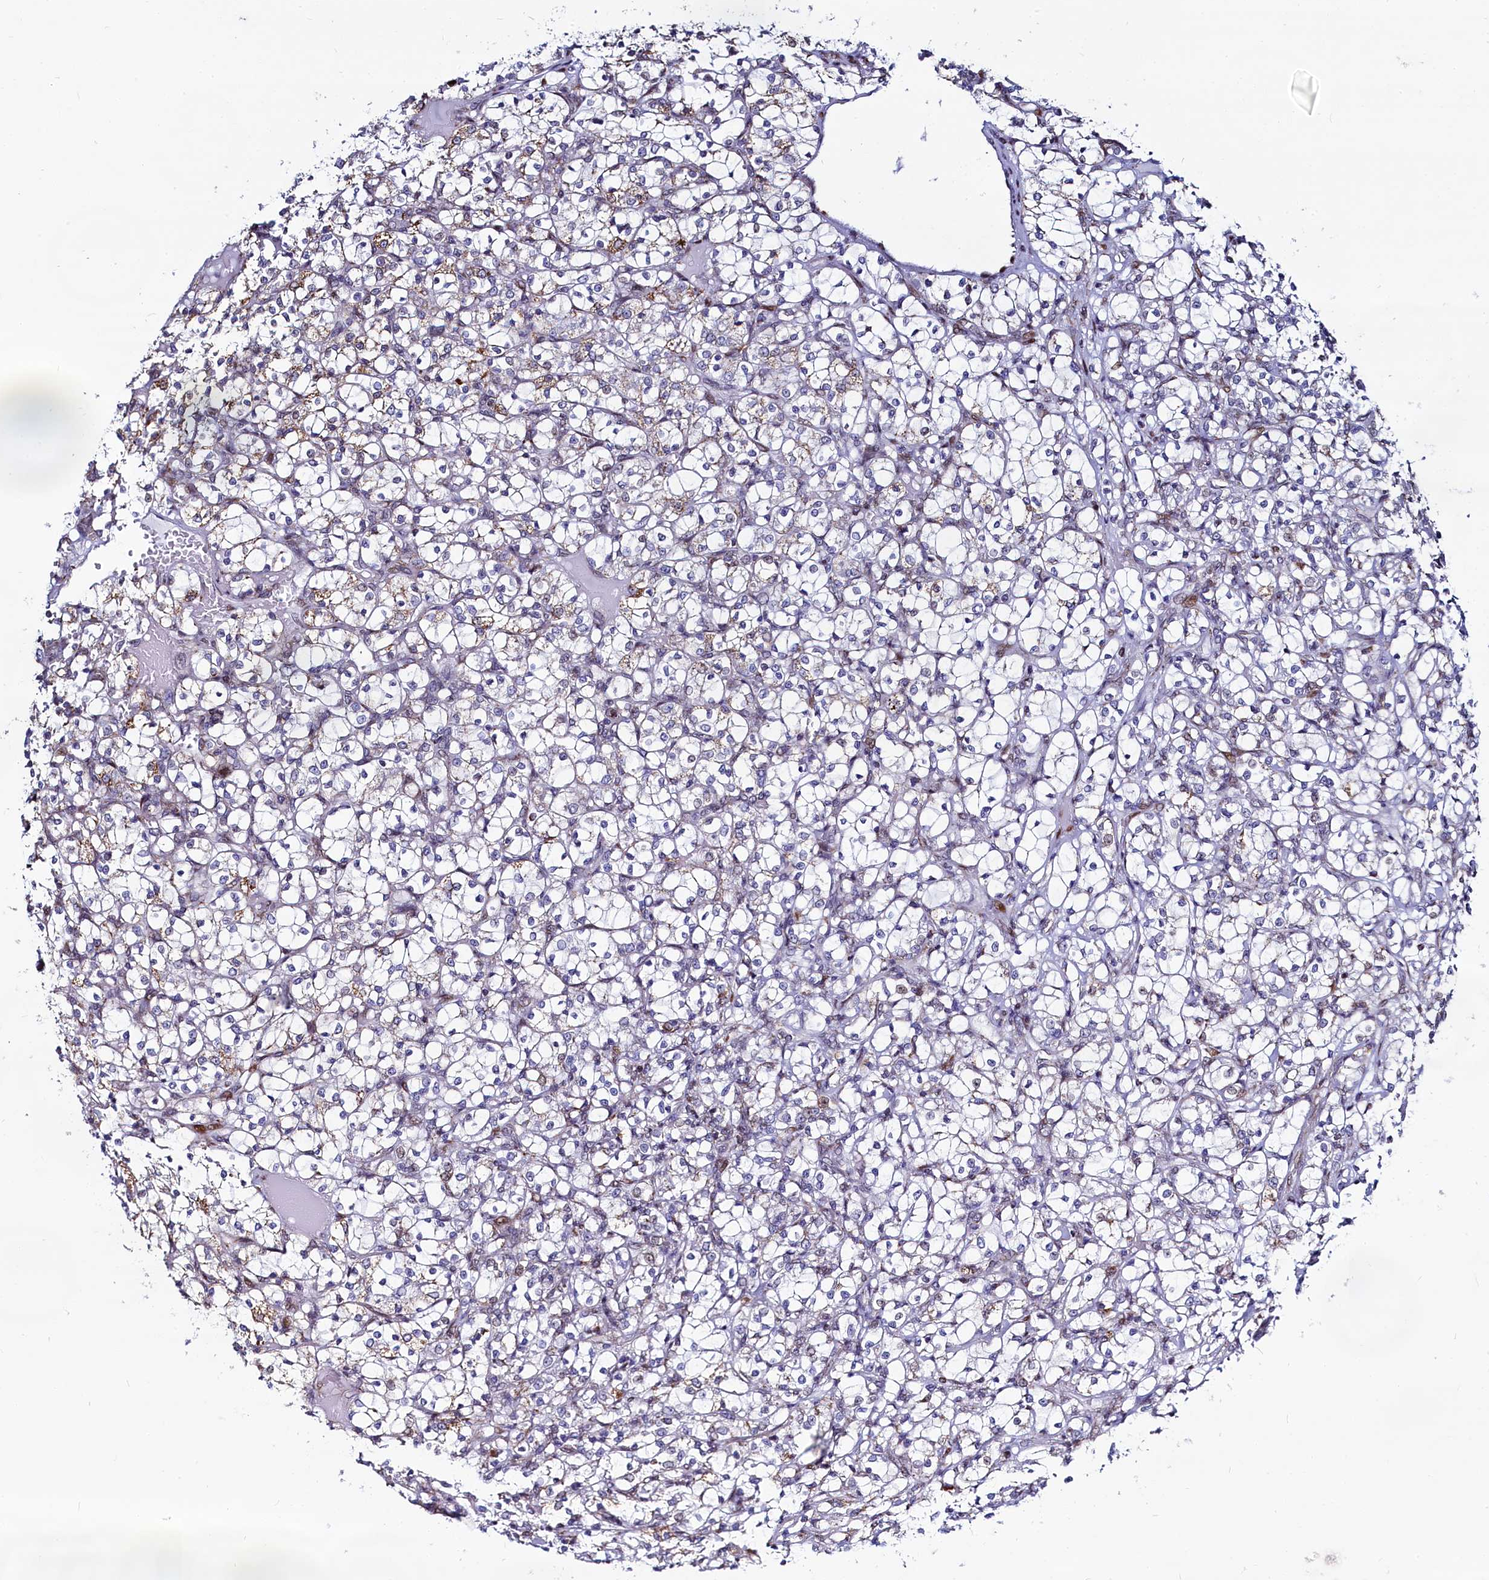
{"staining": {"intensity": "weak", "quantity": "<25%", "location": "cytoplasmic/membranous"}, "tissue": "renal cancer", "cell_type": "Tumor cells", "image_type": "cancer", "snomed": [{"axis": "morphology", "description": "Adenocarcinoma, NOS"}, {"axis": "topography", "description": "Kidney"}], "caption": "IHC of renal cancer (adenocarcinoma) displays no staining in tumor cells.", "gene": "HDGFL3", "patient": {"sex": "female", "age": 69}}